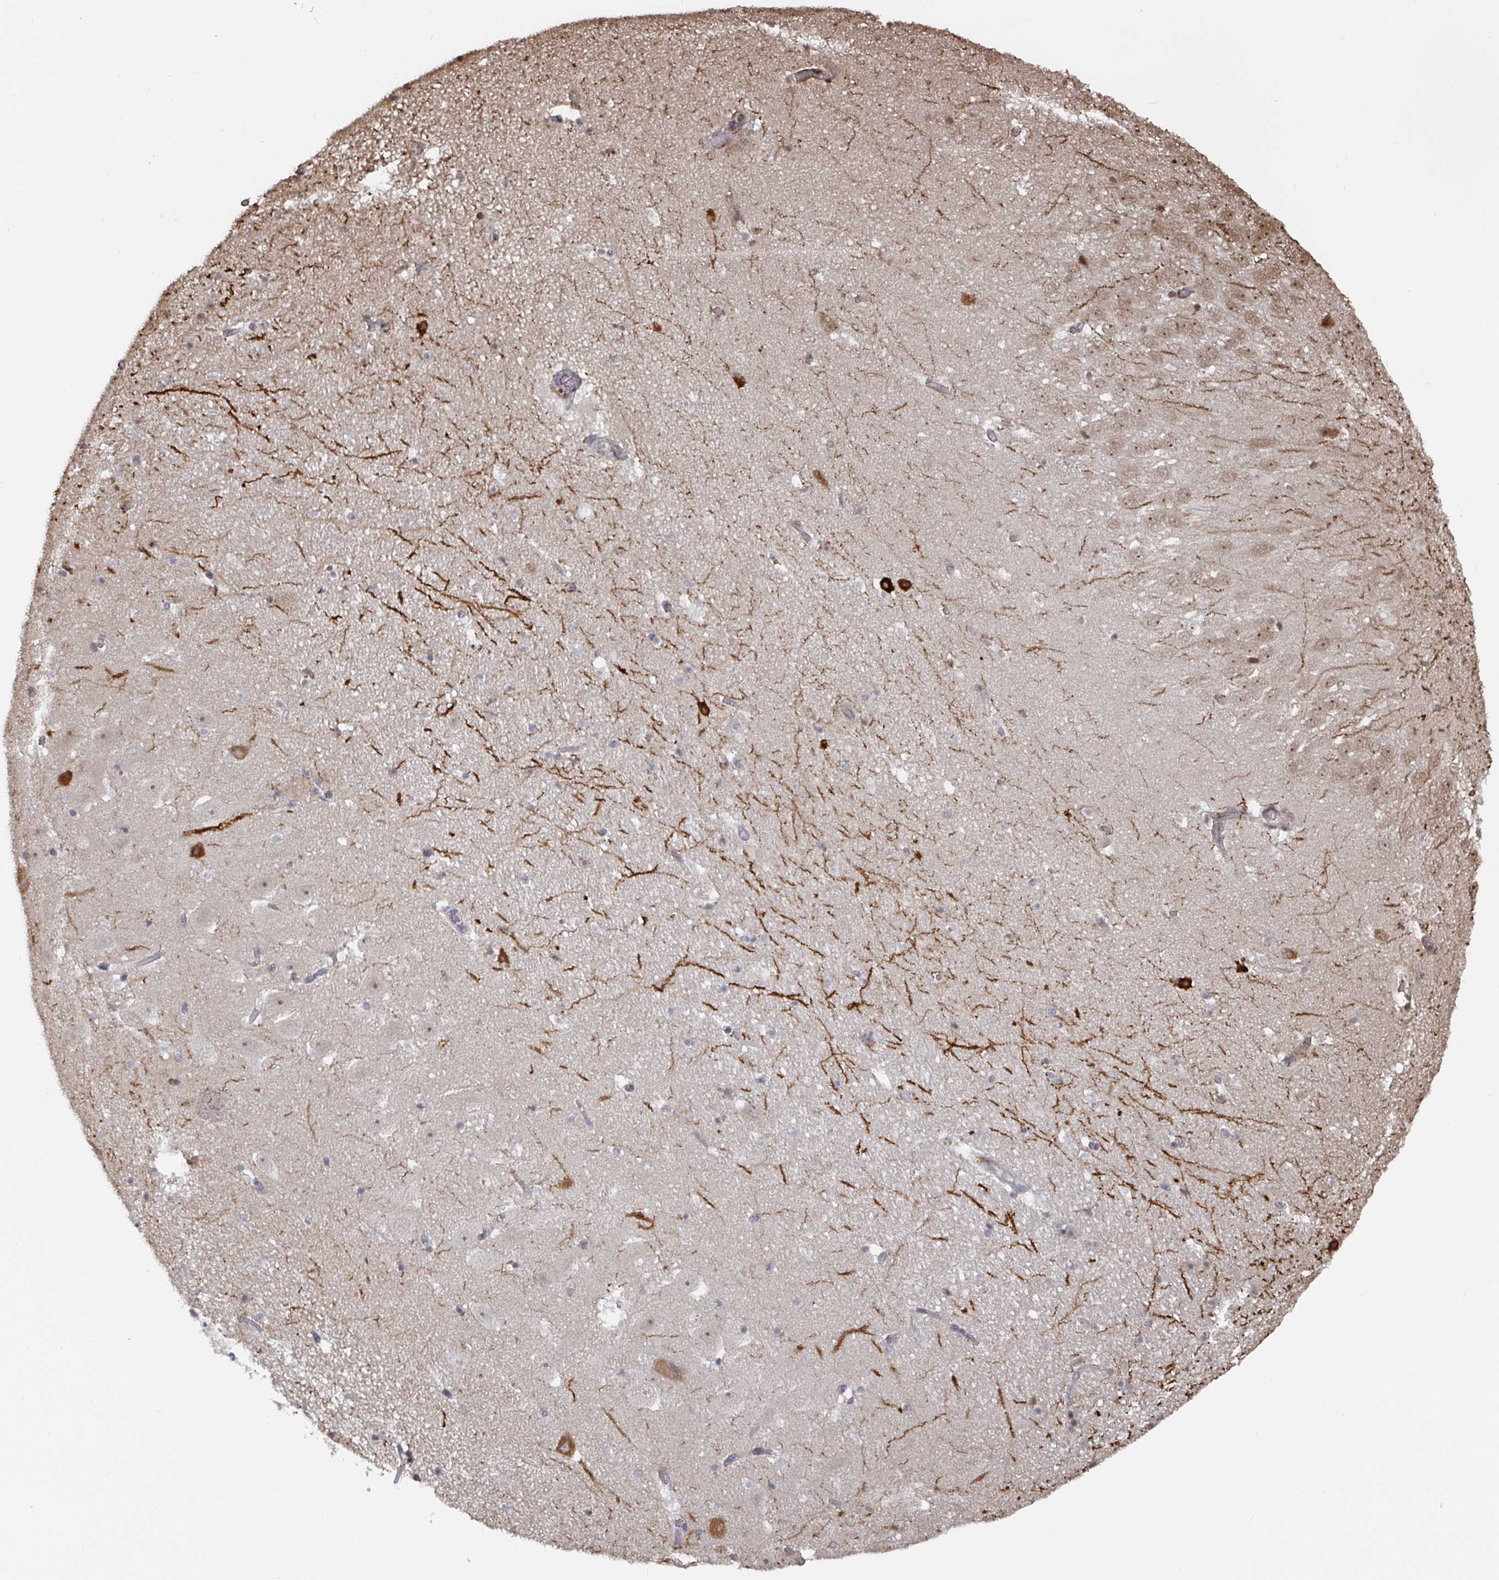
{"staining": {"intensity": "strong", "quantity": "<25%", "location": "cytoplasmic/membranous"}, "tissue": "hippocampus", "cell_type": "Glial cells", "image_type": "normal", "snomed": [{"axis": "morphology", "description": "Normal tissue, NOS"}, {"axis": "topography", "description": "Hippocampus"}], "caption": "Immunohistochemical staining of benign human hippocampus demonstrates <25% levels of strong cytoplasmic/membranous protein positivity in about <25% of glial cells. Nuclei are stained in blue.", "gene": "CAMKV", "patient": {"sex": "female", "age": 42}}